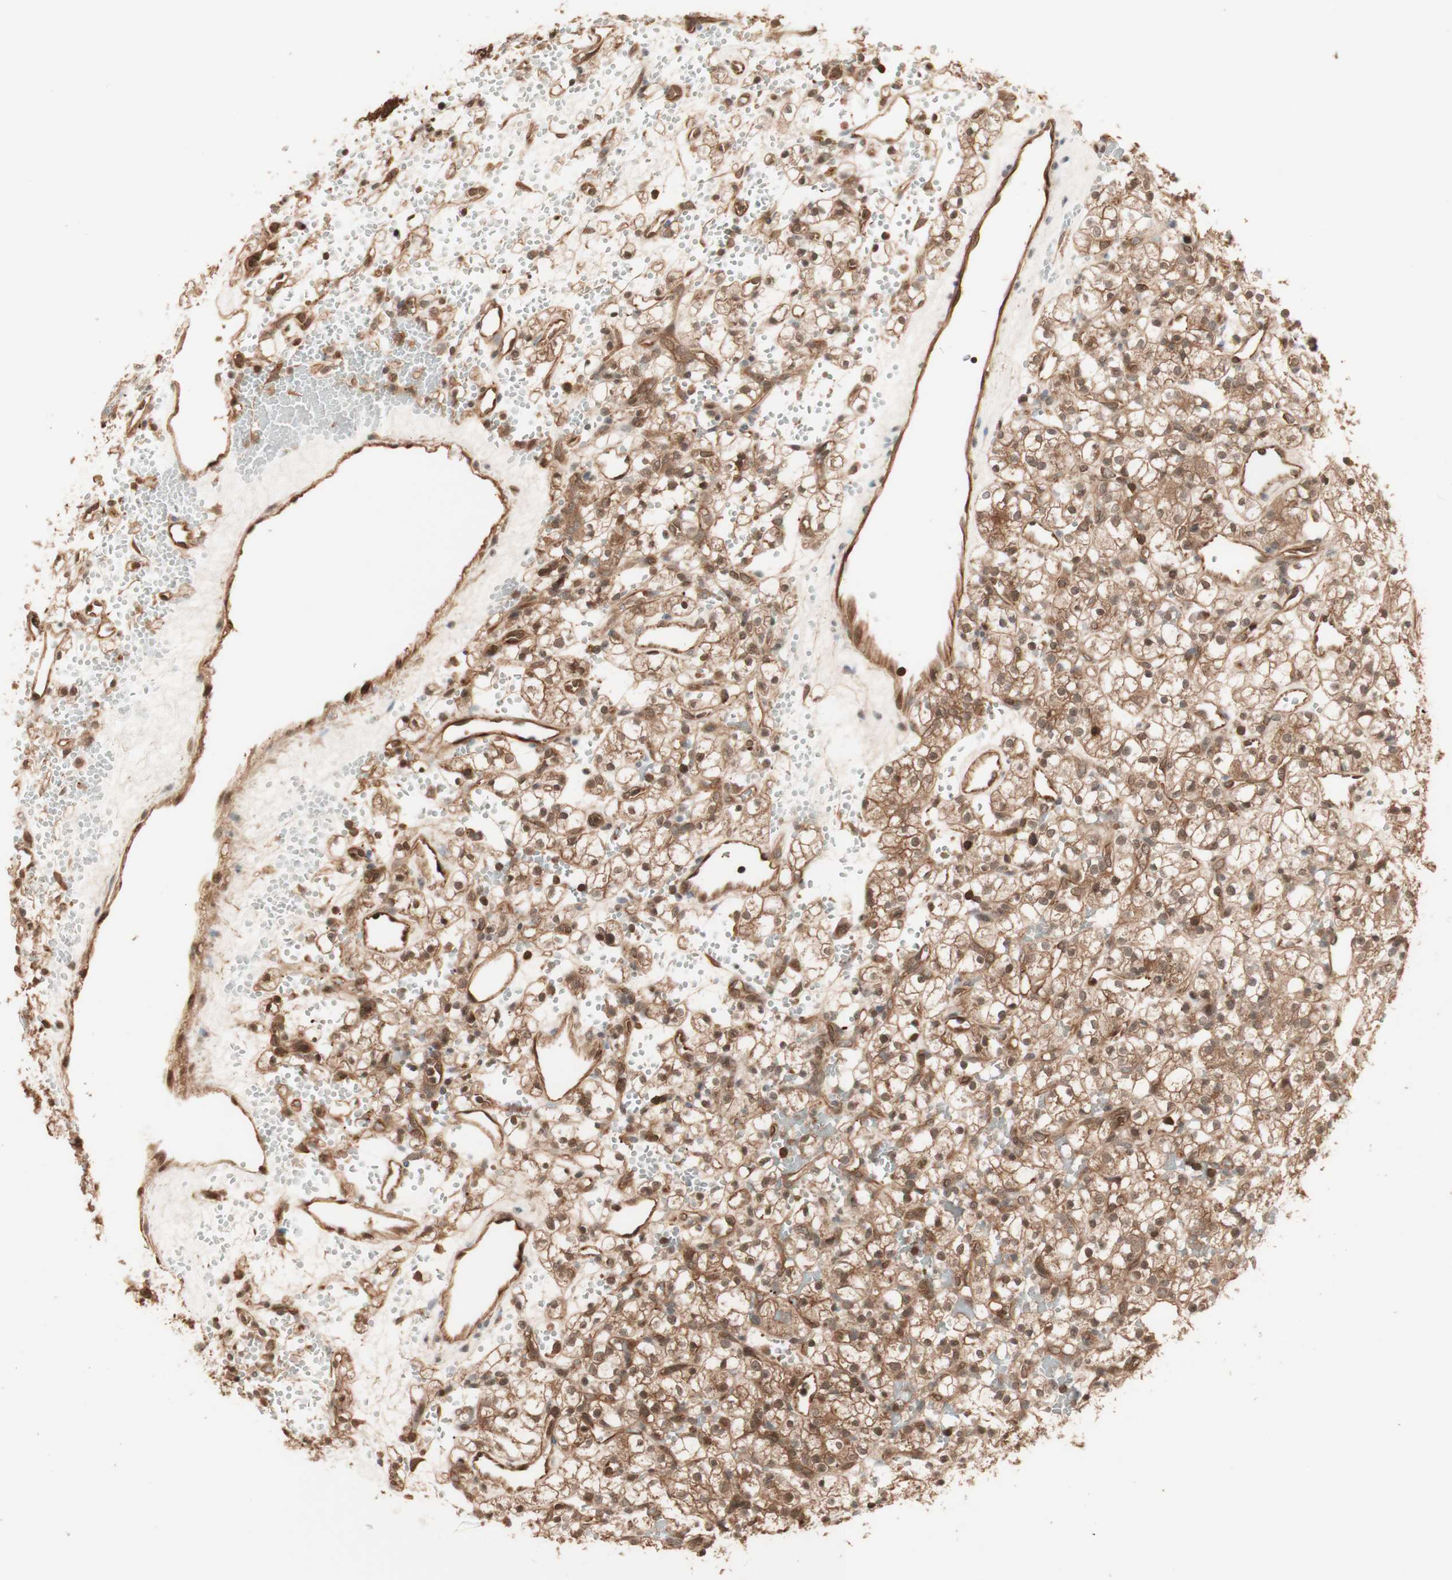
{"staining": {"intensity": "moderate", "quantity": ">75%", "location": "cytoplasmic/membranous,nuclear"}, "tissue": "renal cancer", "cell_type": "Tumor cells", "image_type": "cancer", "snomed": [{"axis": "morphology", "description": "Adenocarcinoma, NOS"}, {"axis": "topography", "description": "Kidney"}], "caption": "A medium amount of moderate cytoplasmic/membranous and nuclear expression is seen in approximately >75% of tumor cells in adenocarcinoma (renal) tissue.", "gene": "YWHAB", "patient": {"sex": "female", "age": 60}}